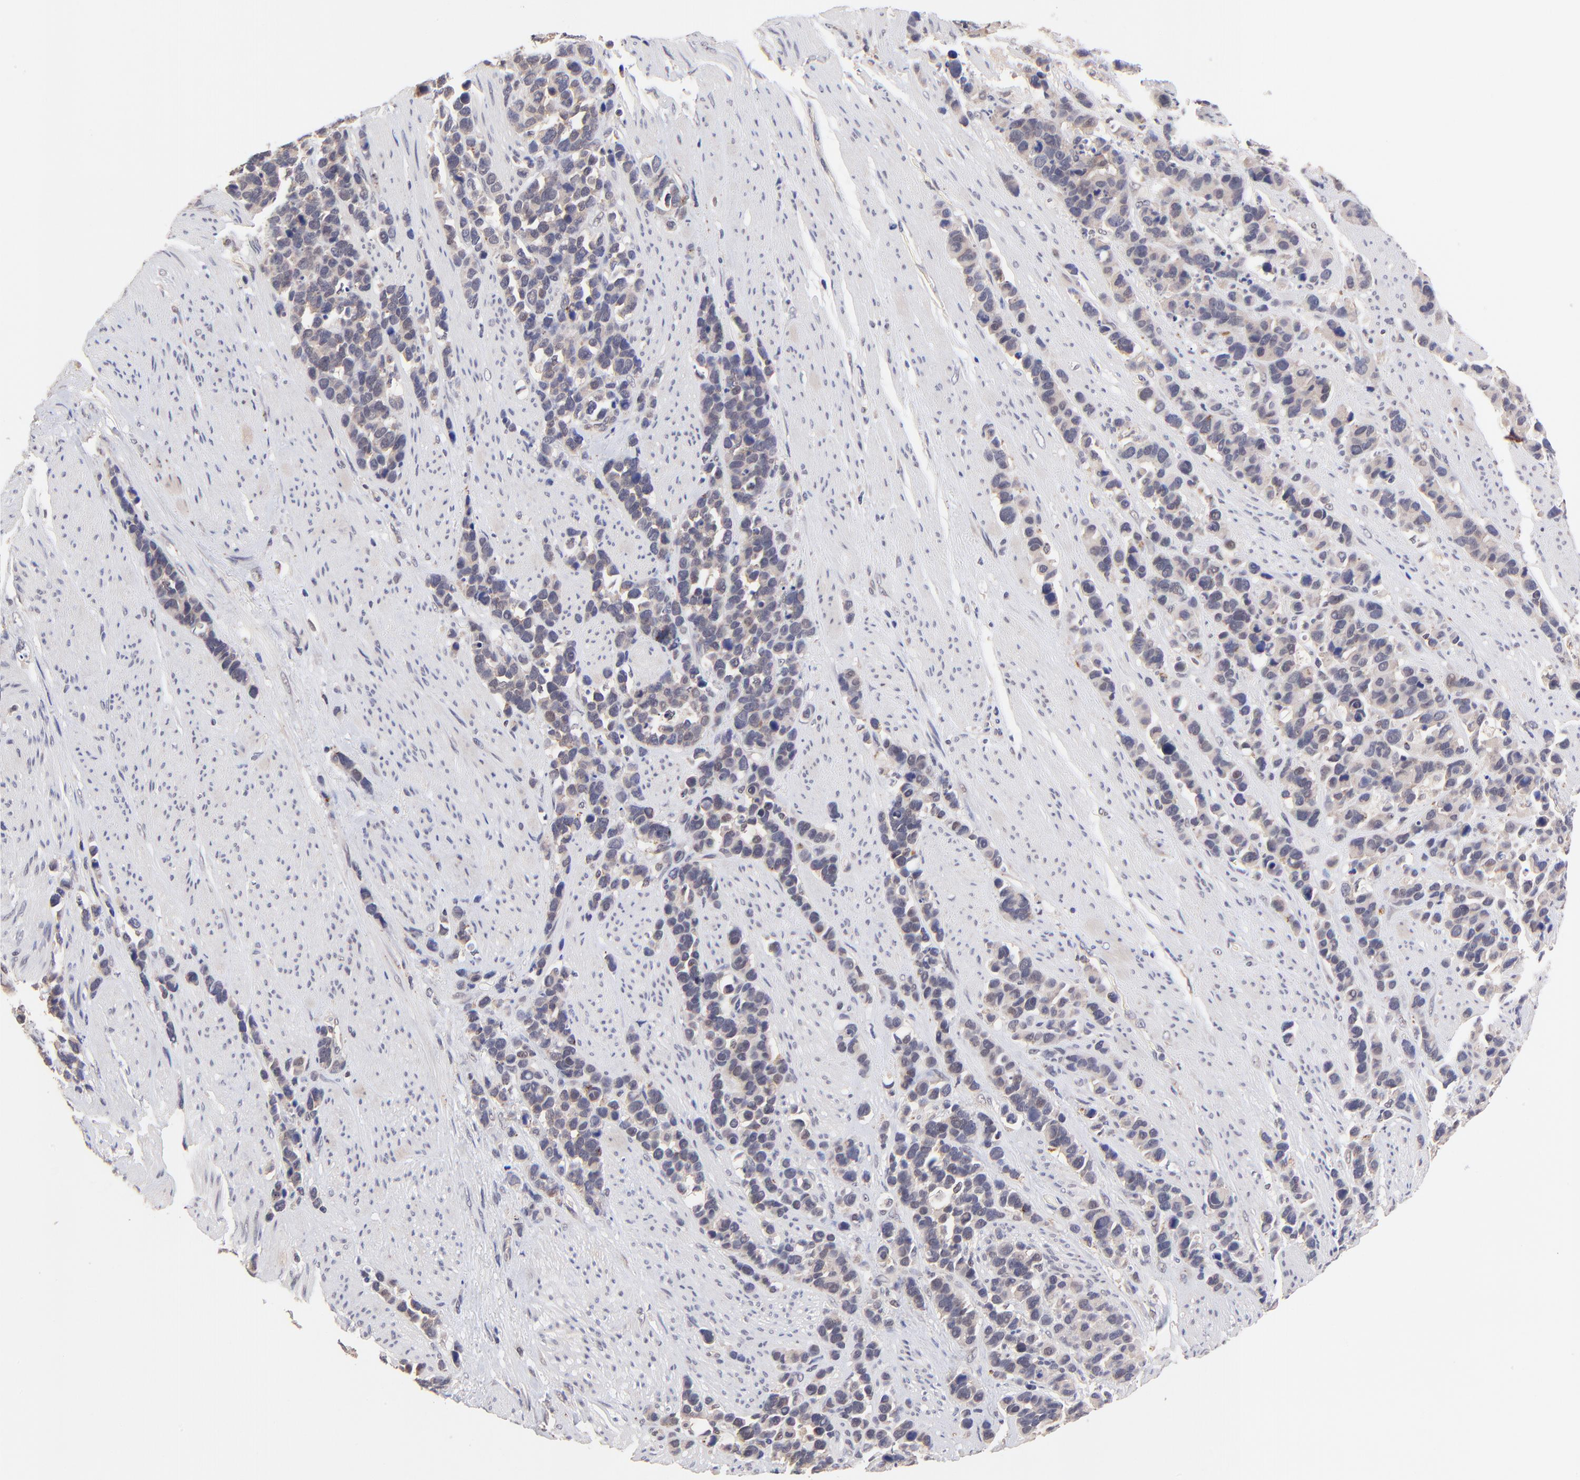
{"staining": {"intensity": "negative", "quantity": "none", "location": "none"}, "tissue": "stomach cancer", "cell_type": "Tumor cells", "image_type": "cancer", "snomed": [{"axis": "morphology", "description": "Adenocarcinoma, NOS"}, {"axis": "topography", "description": "Stomach, upper"}], "caption": "Tumor cells are negative for brown protein staining in stomach cancer (adenocarcinoma).", "gene": "ZNF747", "patient": {"sex": "male", "age": 71}}